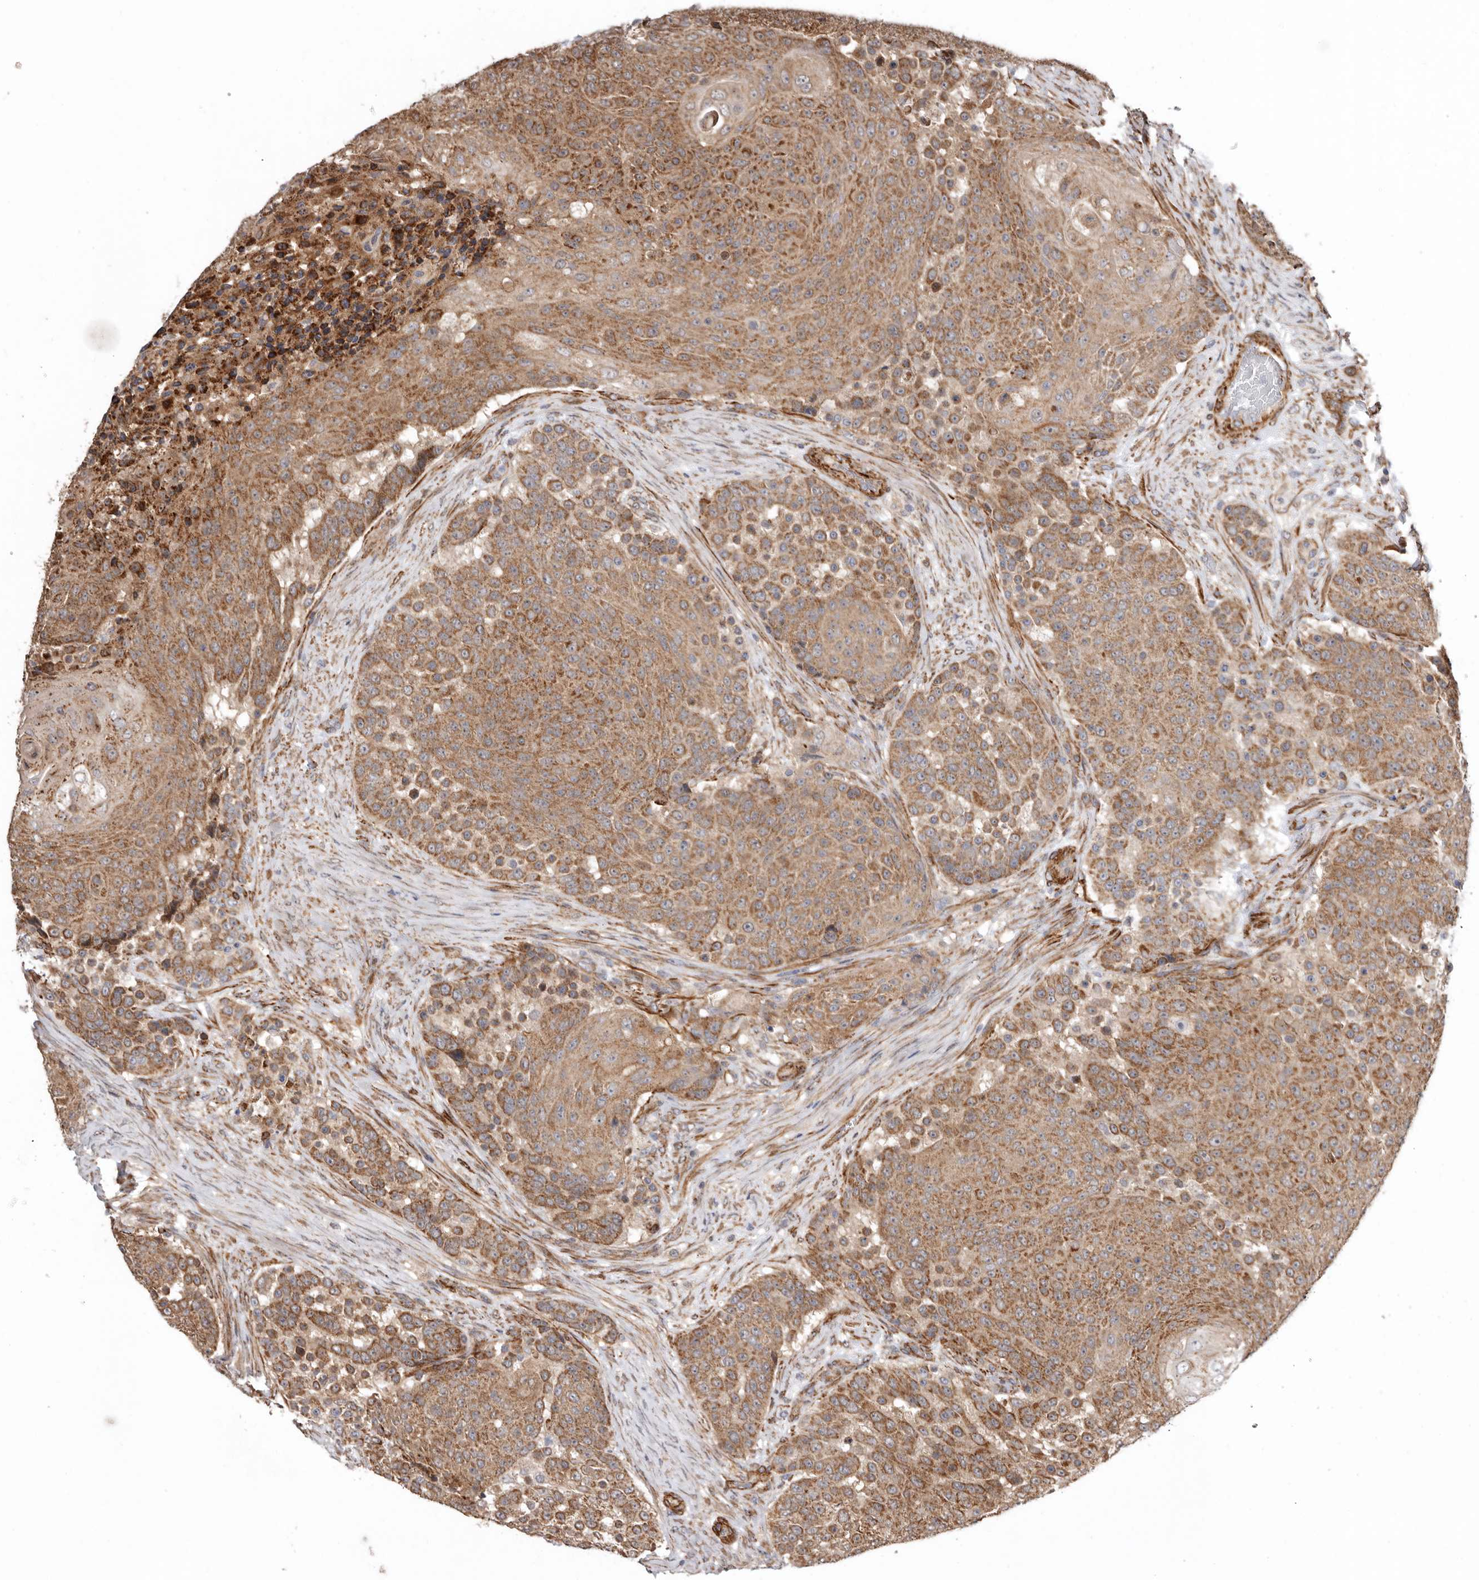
{"staining": {"intensity": "moderate", "quantity": ">75%", "location": "cytoplasmic/membranous"}, "tissue": "urothelial cancer", "cell_type": "Tumor cells", "image_type": "cancer", "snomed": [{"axis": "morphology", "description": "Urothelial carcinoma, High grade"}, {"axis": "topography", "description": "Urinary bladder"}], "caption": "The immunohistochemical stain shows moderate cytoplasmic/membranous staining in tumor cells of urothelial carcinoma (high-grade) tissue.", "gene": "PROKR1", "patient": {"sex": "female", "age": 63}}